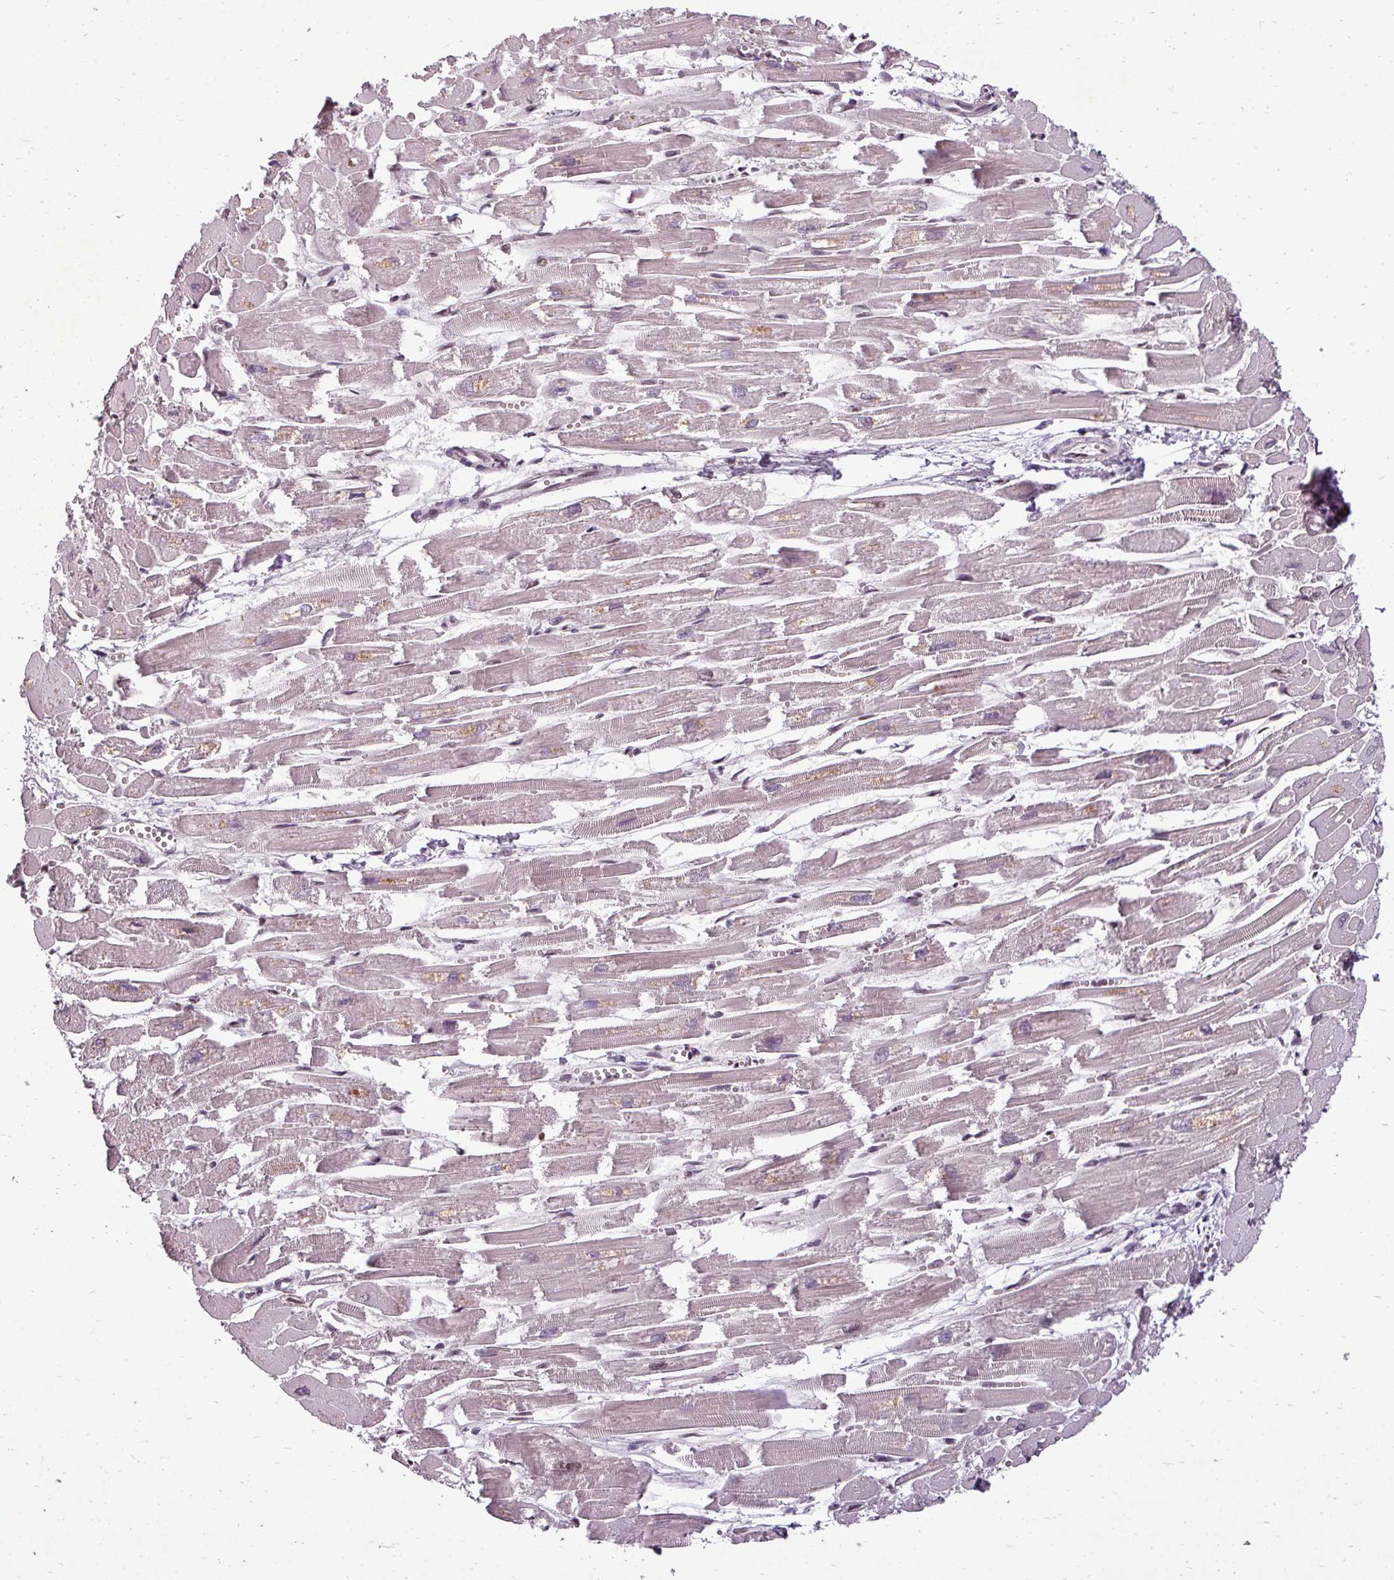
{"staining": {"intensity": "moderate", "quantity": "<25%", "location": "nuclear"}, "tissue": "heart muscle", "cell_type": "Cardiomyocytes", "image_type": "normal", "snomed": [{"axis": "morphology", "description": "Normal tissue, NOS"}, {"axis": "topography", "description": "Heart"}], "caption": "Cardiomyocytes demonstrate low levels of moderate nuclear positivity in about <25% of cells in benign human heart muscle. The staining was performed using DAB (3,3'-diaminobenzidine), with brown indicating positive protein expression. Nuclei are stained blue with hematoxylin.", "gene": "BCAS3", "patient": {"sex": "male", "age": 54}}